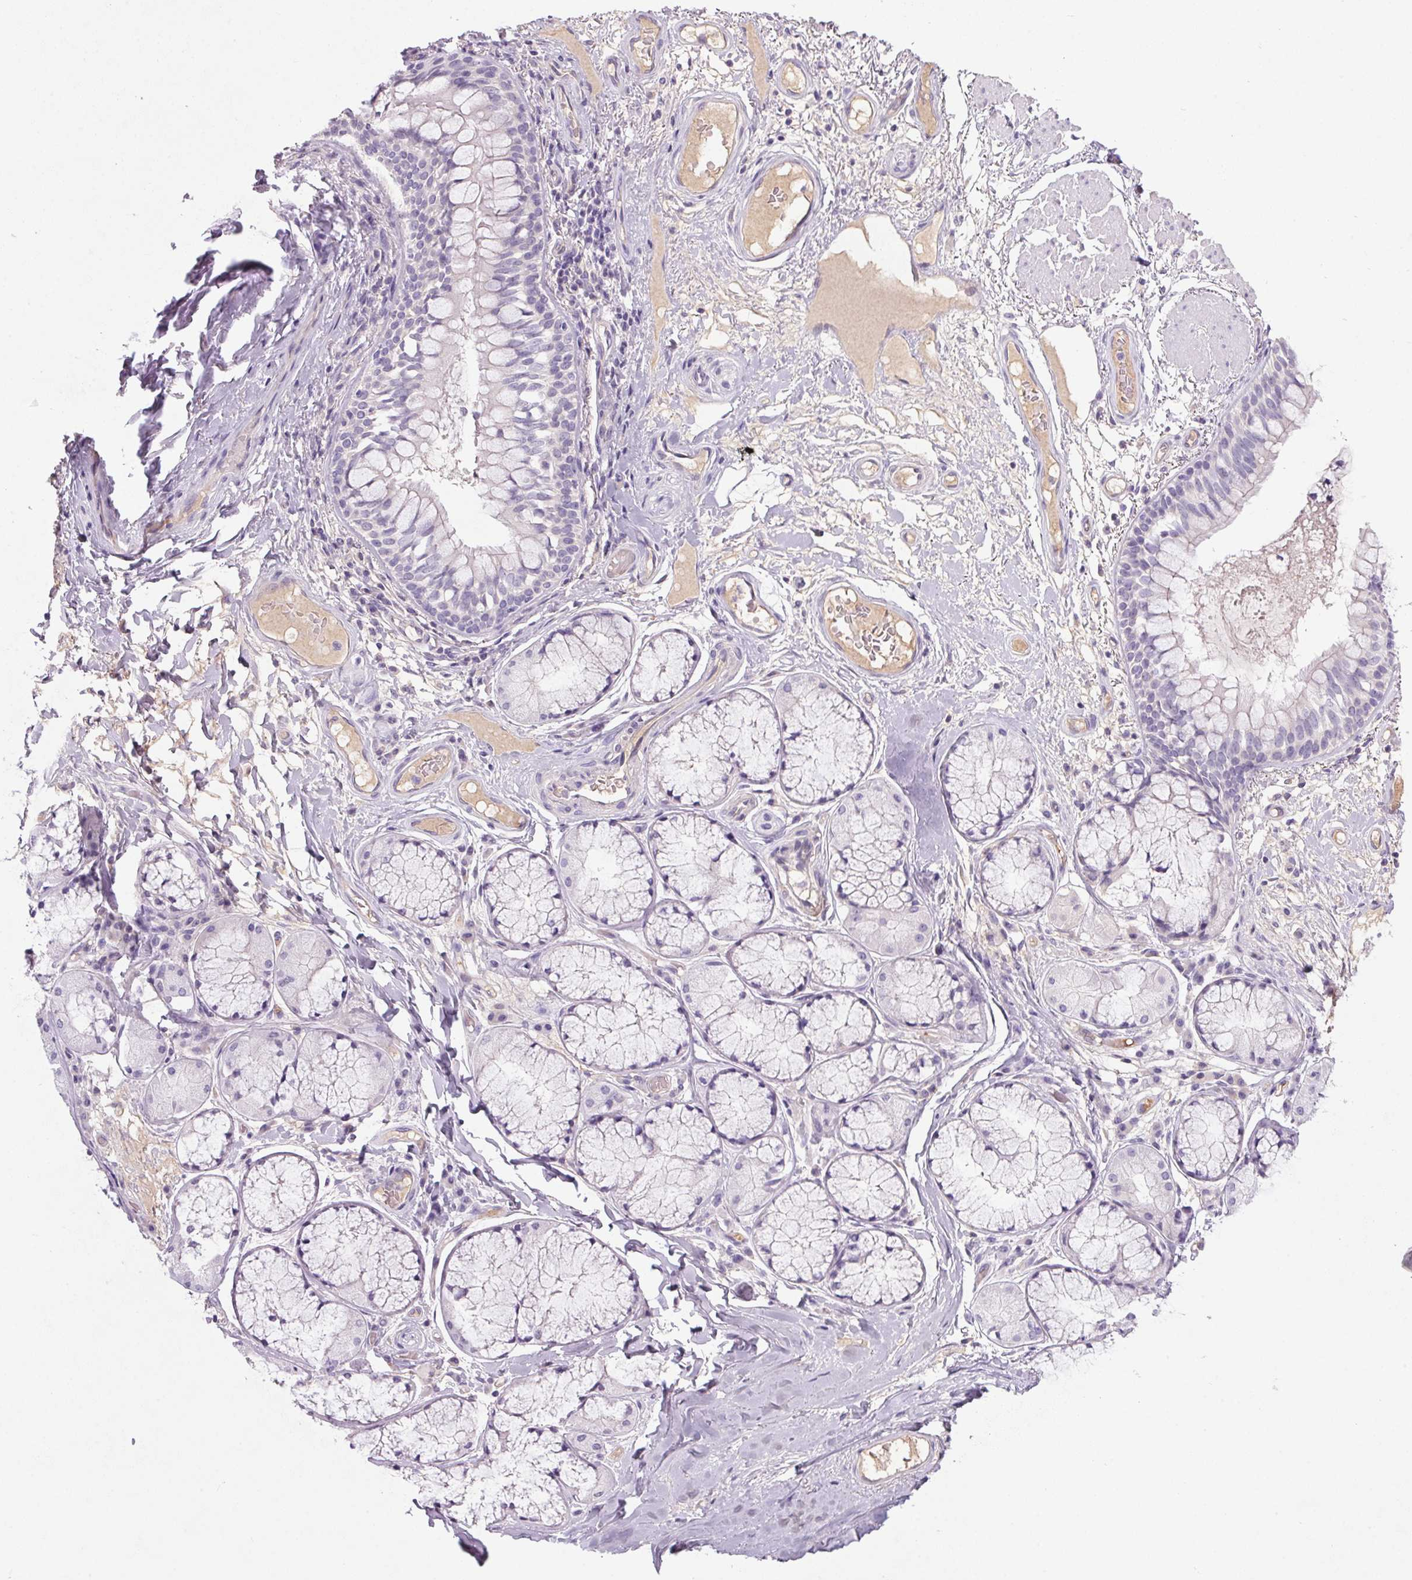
{"staining": {"intensity": "negative", "quantity": "none", "location": "none"}, "tissue": "adipose tissue", "cell_type": "Adipocytes", "image_type": "normal", "snomed": [{"axis": "morphology", "description": "Normal tissue, NOS"}, {"axis": "topography", "description": "Cartilage tissue"}, {"axis": "topography", "description": "Bronchus"}], "caption": "DAB (3,3'-diaminobenzidine) immunohistochemical staining of normal adipose tissue reveals no significant staining in adipocytes.", "gene": "APOC4", "patient": {"sex": "male", "age": 64}}